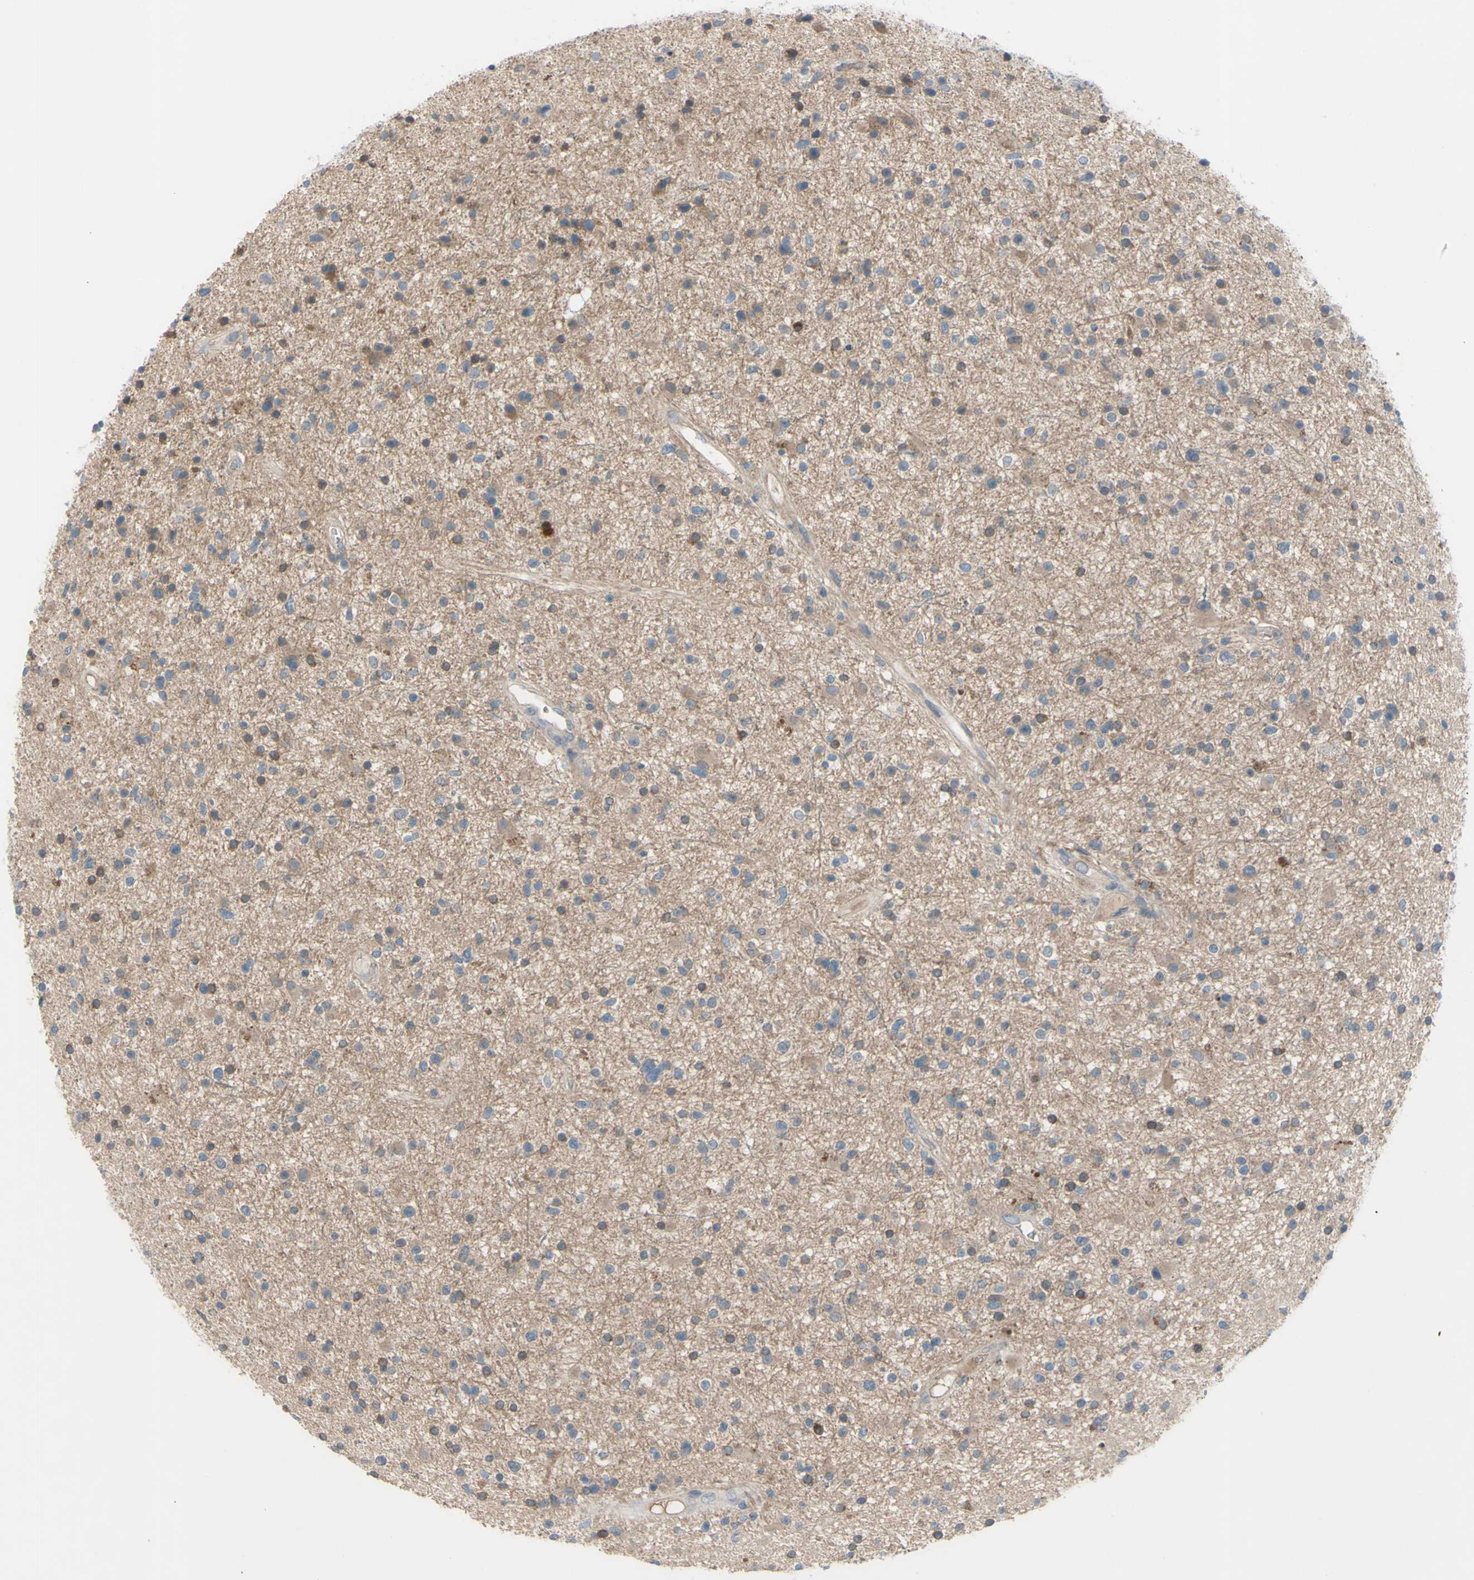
{"staining": {"intensity": "weak", "quantity": "<25%", "location": "cytoplasmic/membranous"}, "tissue": "glioma", "cell_type": "Tumor cells", "image_type": "cancer", "snomed": [{"axis": "morphology", "description": "Glioma, malignant, High grade"}, {"axis": "topography", "description": "Brain"}], "caption": "Immunohistochemistry (IHC) histopathology image of neoplastic tissue: human glioma stained with DAB (3,3'-diaminobenzidine) shows no significant protein staining in tumor cells.", "gene": "AFP", "patient": {"sex": "male", "age": 33}}